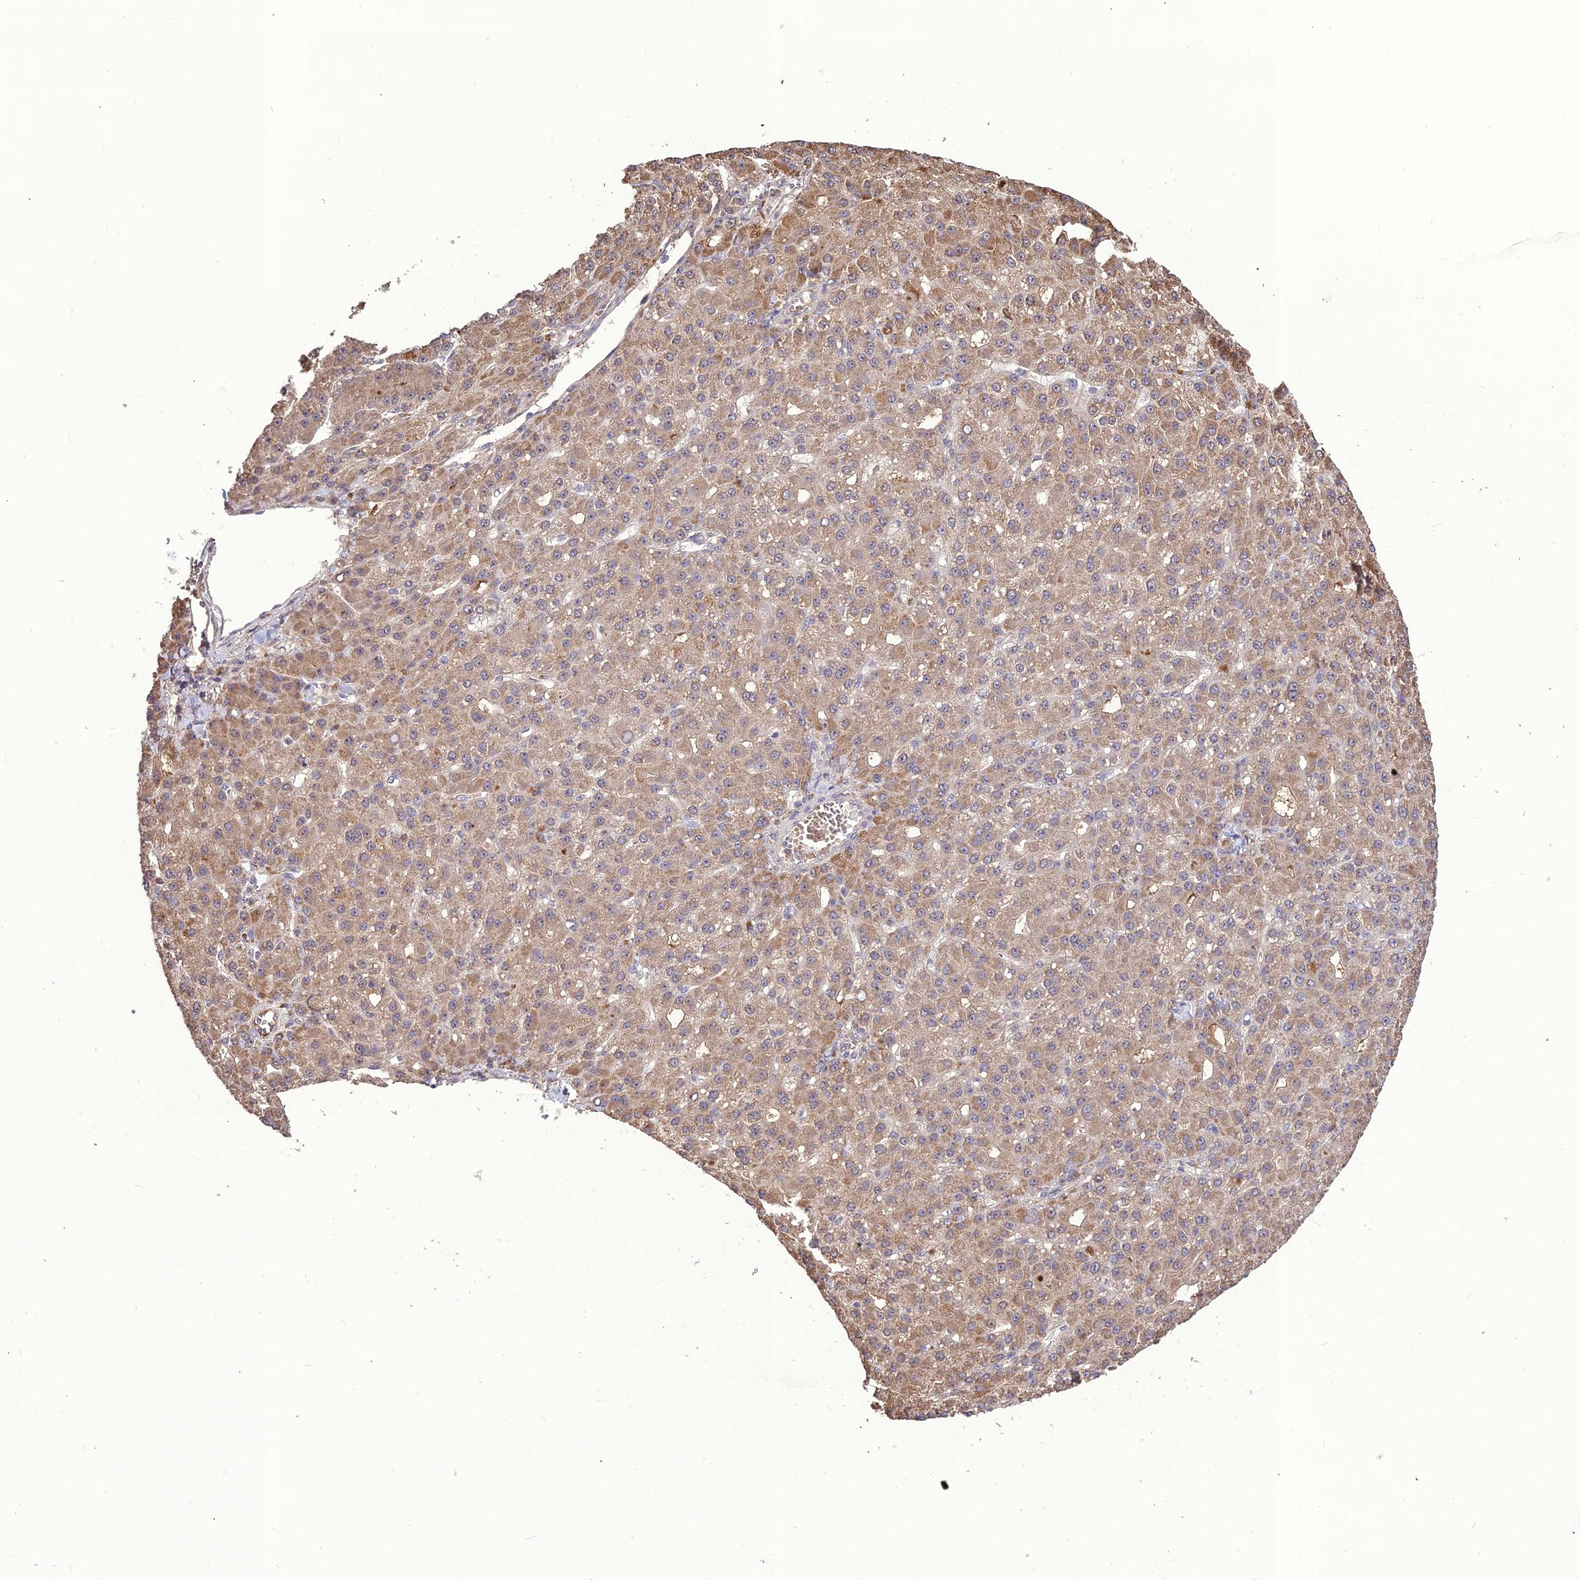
{"staining": {"intensity": "weak", "quantity": ">75%", "location": "cytoplasmic/membranous"}, "tissue": "liver cancer", "cell_type": "Tumor cells", "image_type": "cancer", "snomed": [{"axis": "morphology", "description": "Carcinoma, Hepatocellular, NOS"}, {"axis": "topography", "description": "Liver"}], "caption": "Hepatocellular carcinoma (liver) was stained to show a protein in brown. There is low levels of weak cytoplasmic/membranous staining in about >75% of tumor cells.", "gene": "KCTD16", "patient": {"sex": "male", "age": 67}}